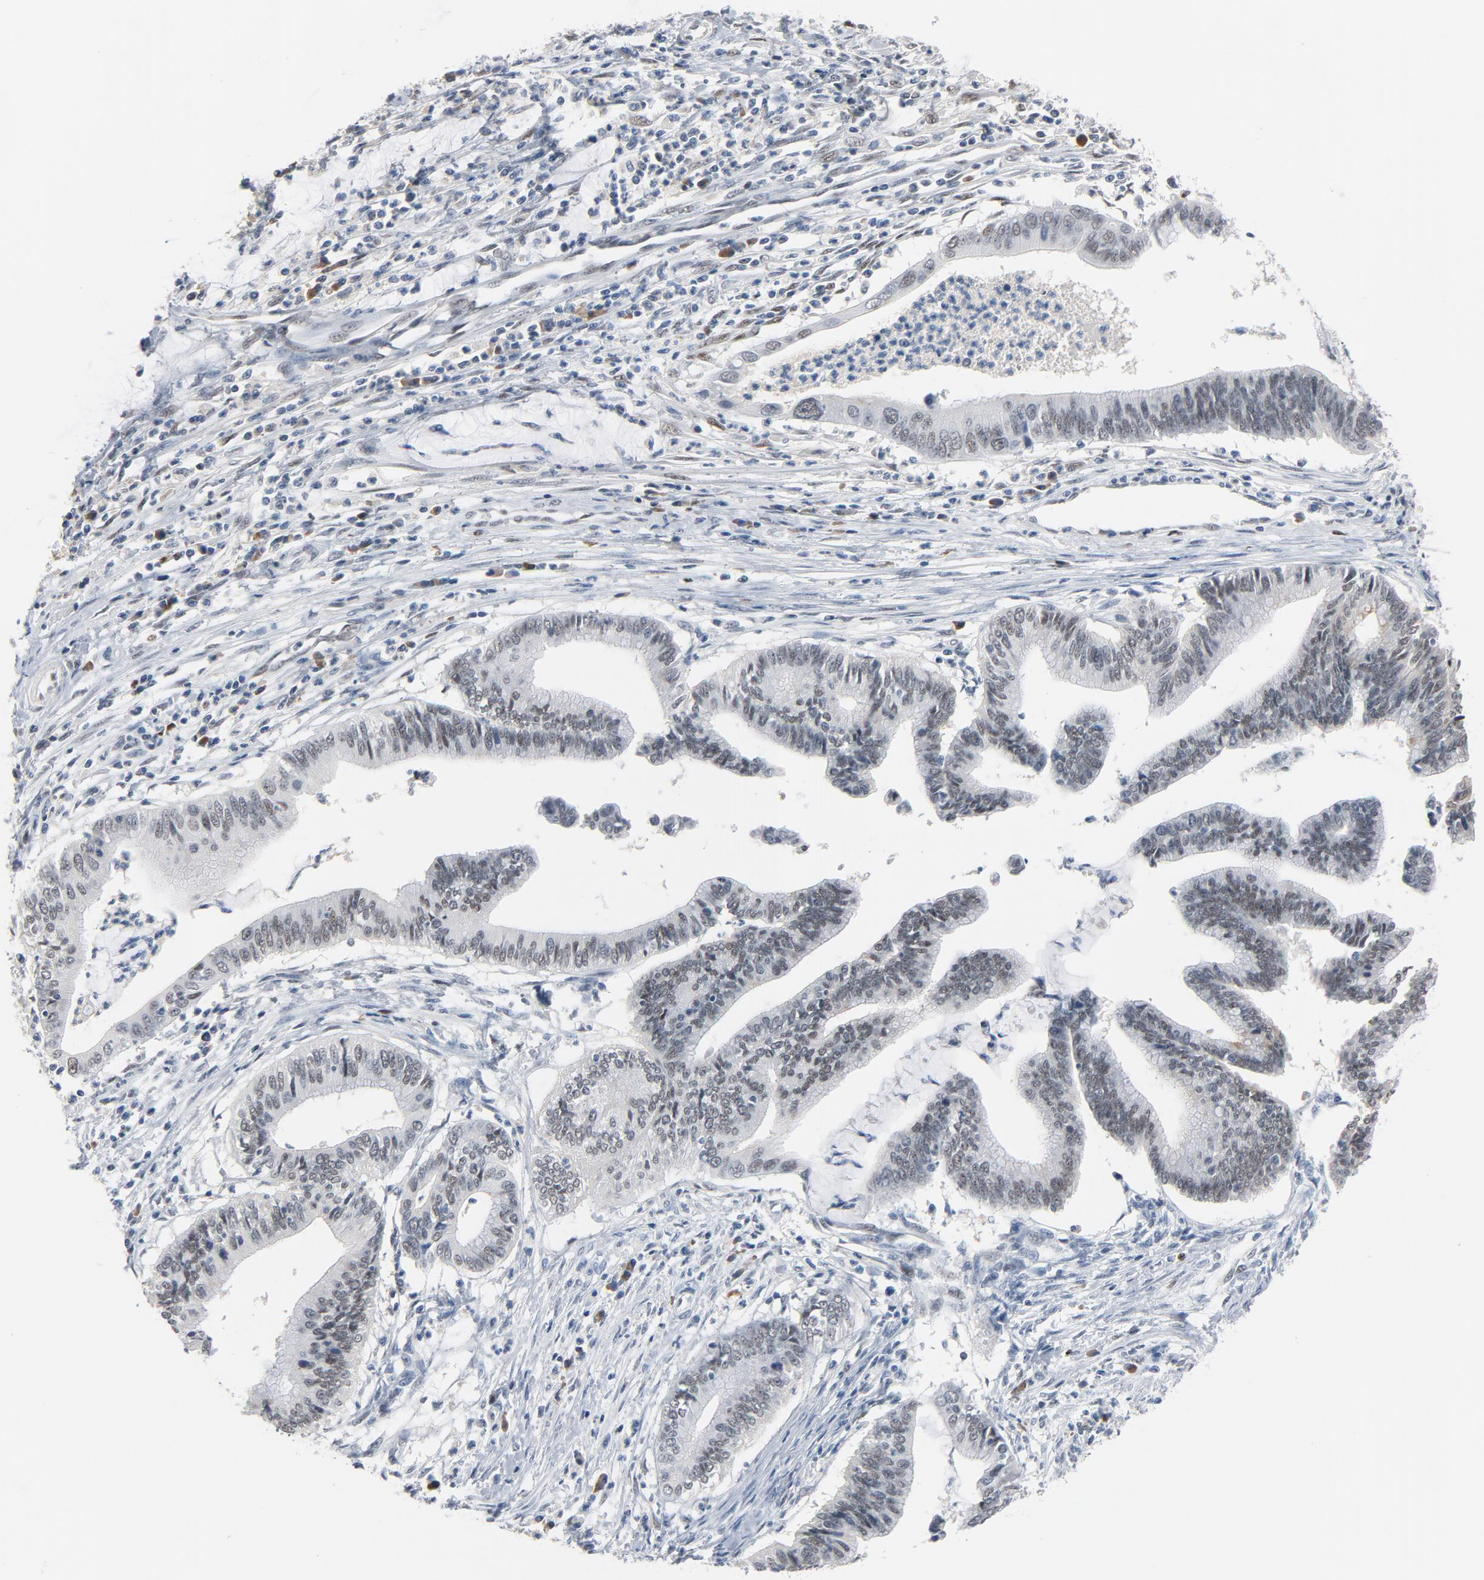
{"staining": {"intensity": "negative", "quantity": "none", "location": "none"}, "tissue": "cervical cancer", "cell_type": "Tumor cells", "image_type": "cancer", "snomed": [{"axis": "morphology", "description": "Adenocarcinoma, NOS"}, {"axis": "topography", "description": "Cervix"}], "caption": "A histopathology image of cervical cancer stained for a protein shows no brown staining in tumor cells.", "gene": "FOXP1", "patient": {"sex": "female", "age": 36}}